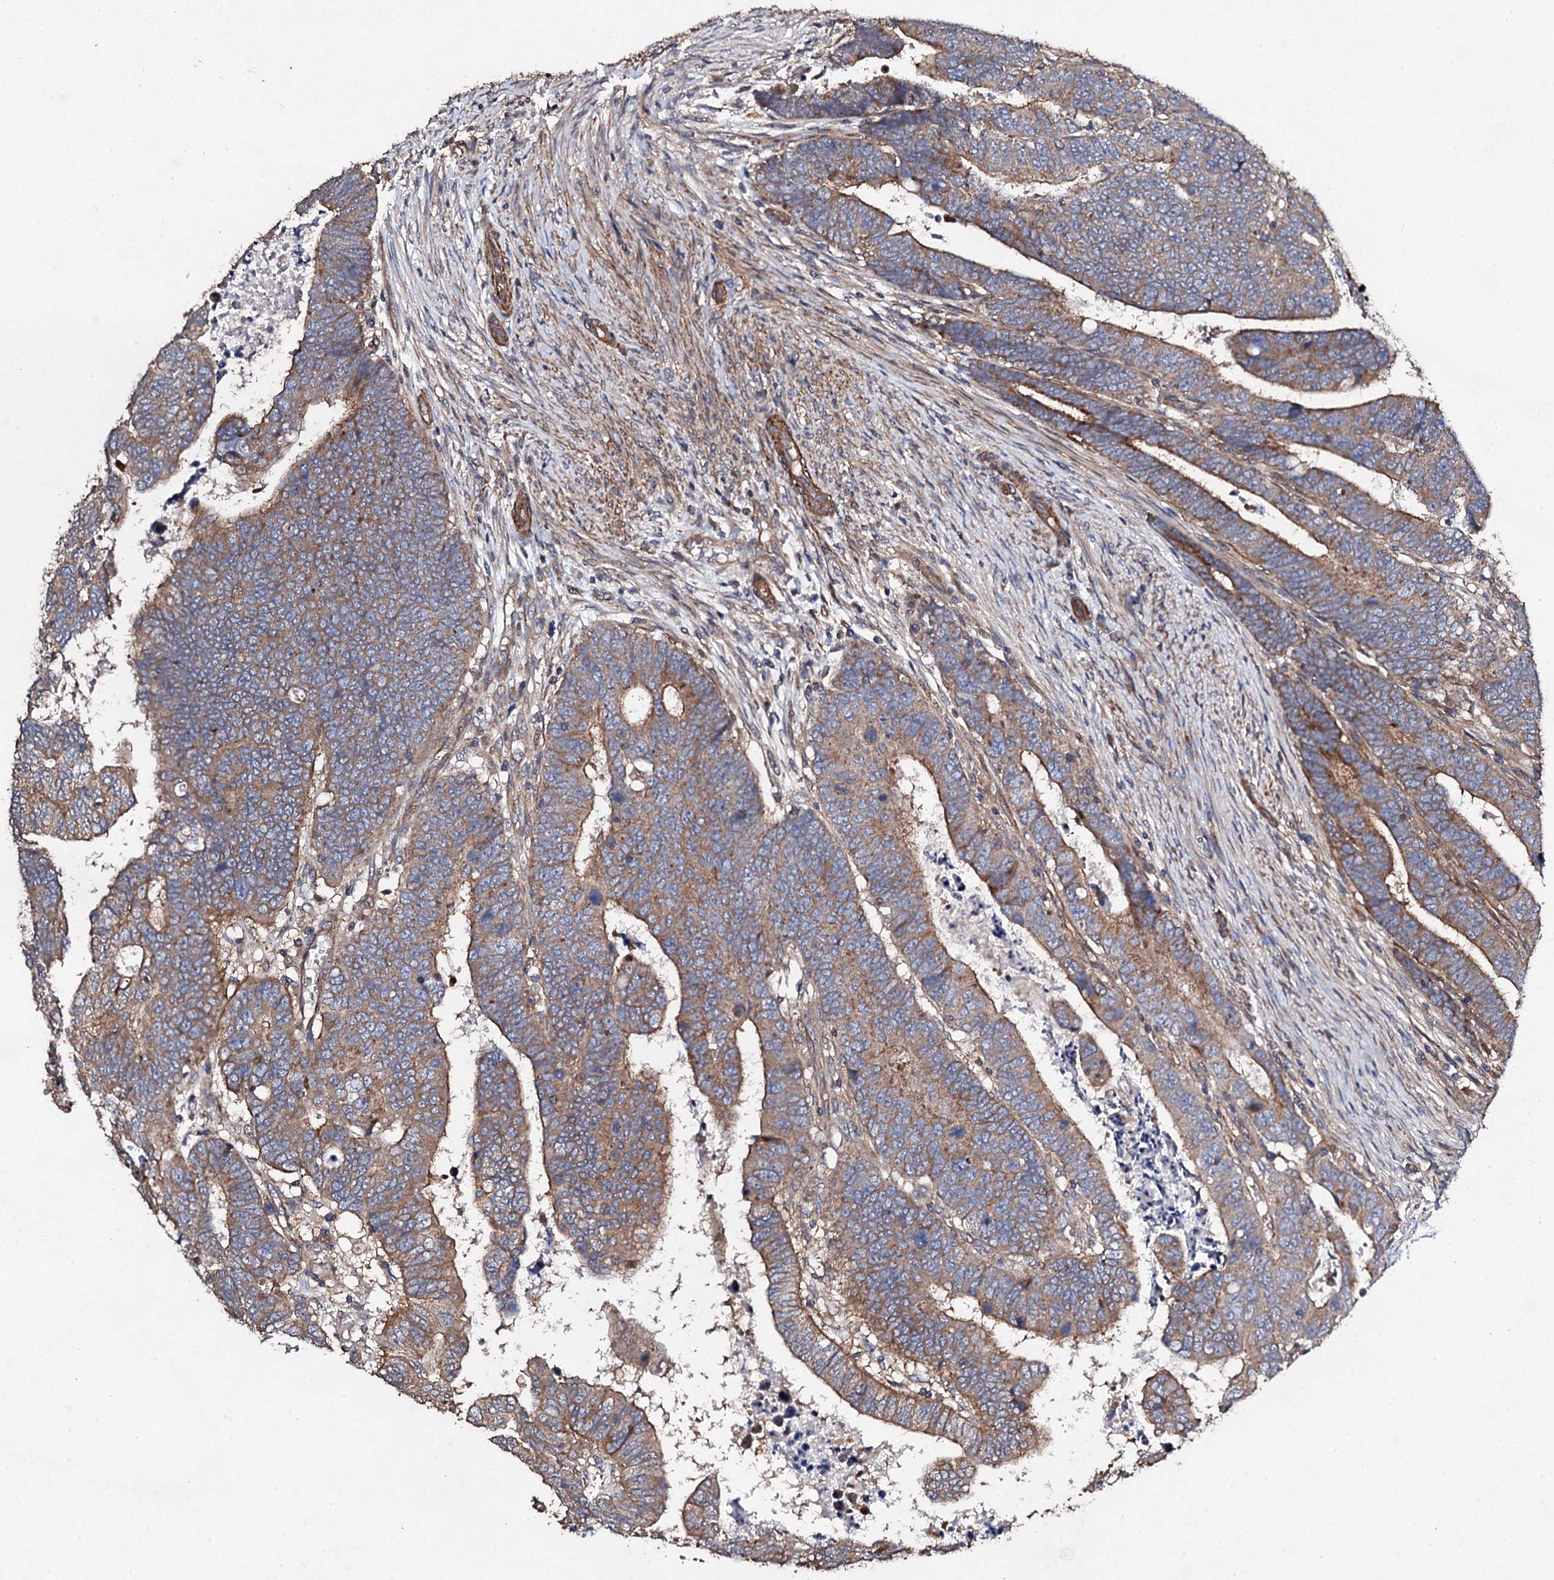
{"staining": {"intensity": "moderate", "quantity": ">75%", "location": "cytoplasmic/membranous"}, "tissue": "colorectal cancer", "cell_type": "Tumor cells", "image_type": "cancer", "snomed": [{"axis": "morphology", "description": "Normal tissue, NOS"}, {"axis": "morphology", "description": "Adenocarcinoma, NOS"}, {"axis": "topography", "description": "Rectum"}], "caption": "The immunohistochemical stain highlights moderate cytoplasmic/membranous staining in tumor cells of colorectal adenocarcinoma tissue. (brown staining indicates protein expression, while blue staining denotes nuclei).", "gene": "MOCOS", "patient": {"sex": "female", "age": 65}}